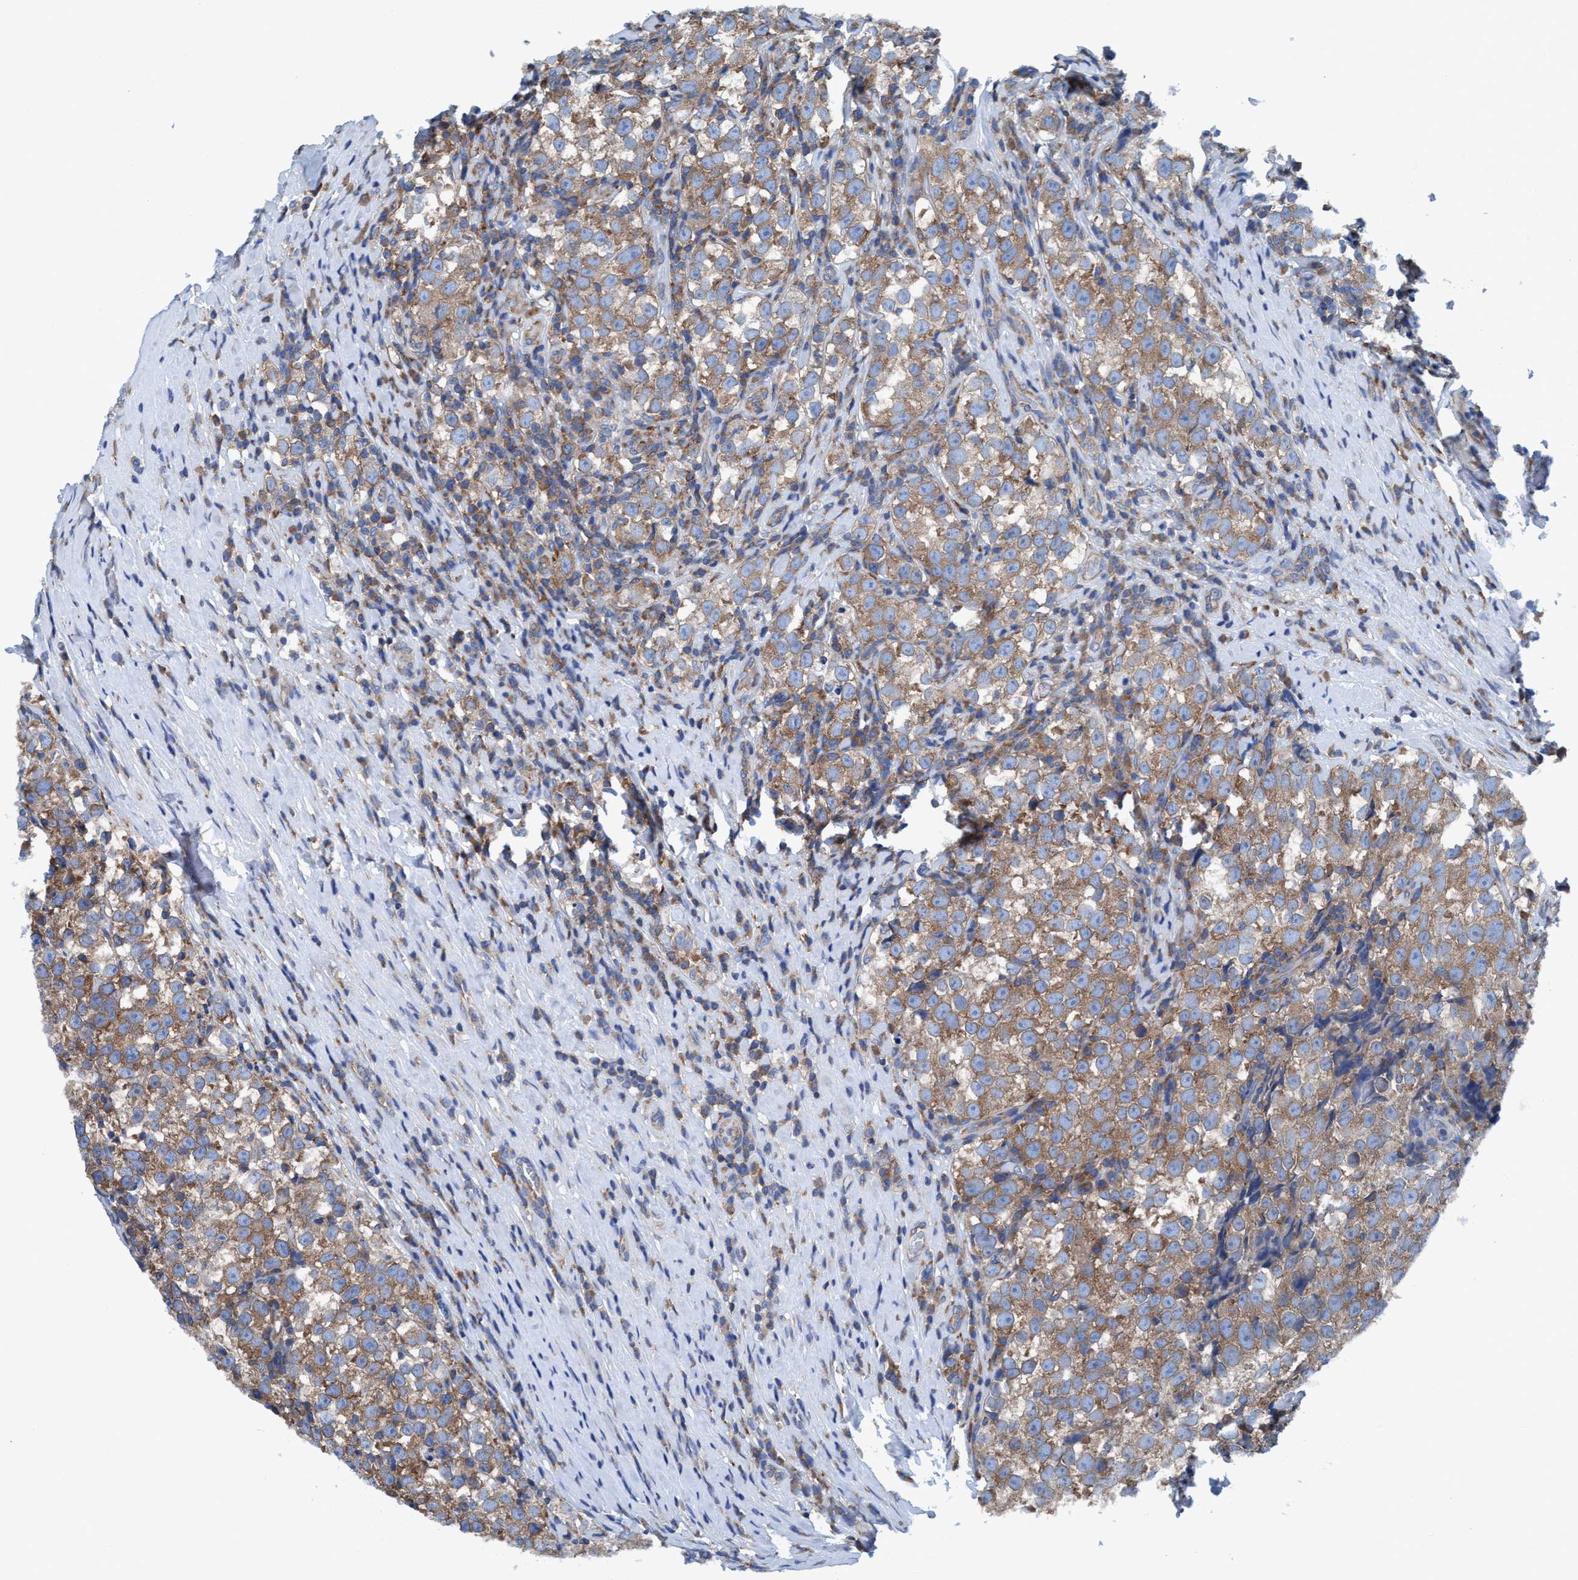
{"staining": {"intensity": "weak", "quantity": ">75%", "location": "cytoplasmic/membranous"}, "tissue": "testis cancer", "cell_type": "Tumor cells", "image_type": "cancer", "snomed": [{"axis": "morphology", "description": "Normal tissue, NOS"}, {"axis": "morphology", "description": "Seminoma, NOS"}, {"axis": "topography", "description": "Testis"}], "caption": "Brown immunohistochemical staining in seminoma (testis) exhibits weak cytoplasmic/membranous staining in approximately >75% of tumor cells.", "gene": "NMT1", "patient": {"sex": "male", "age": 43}}